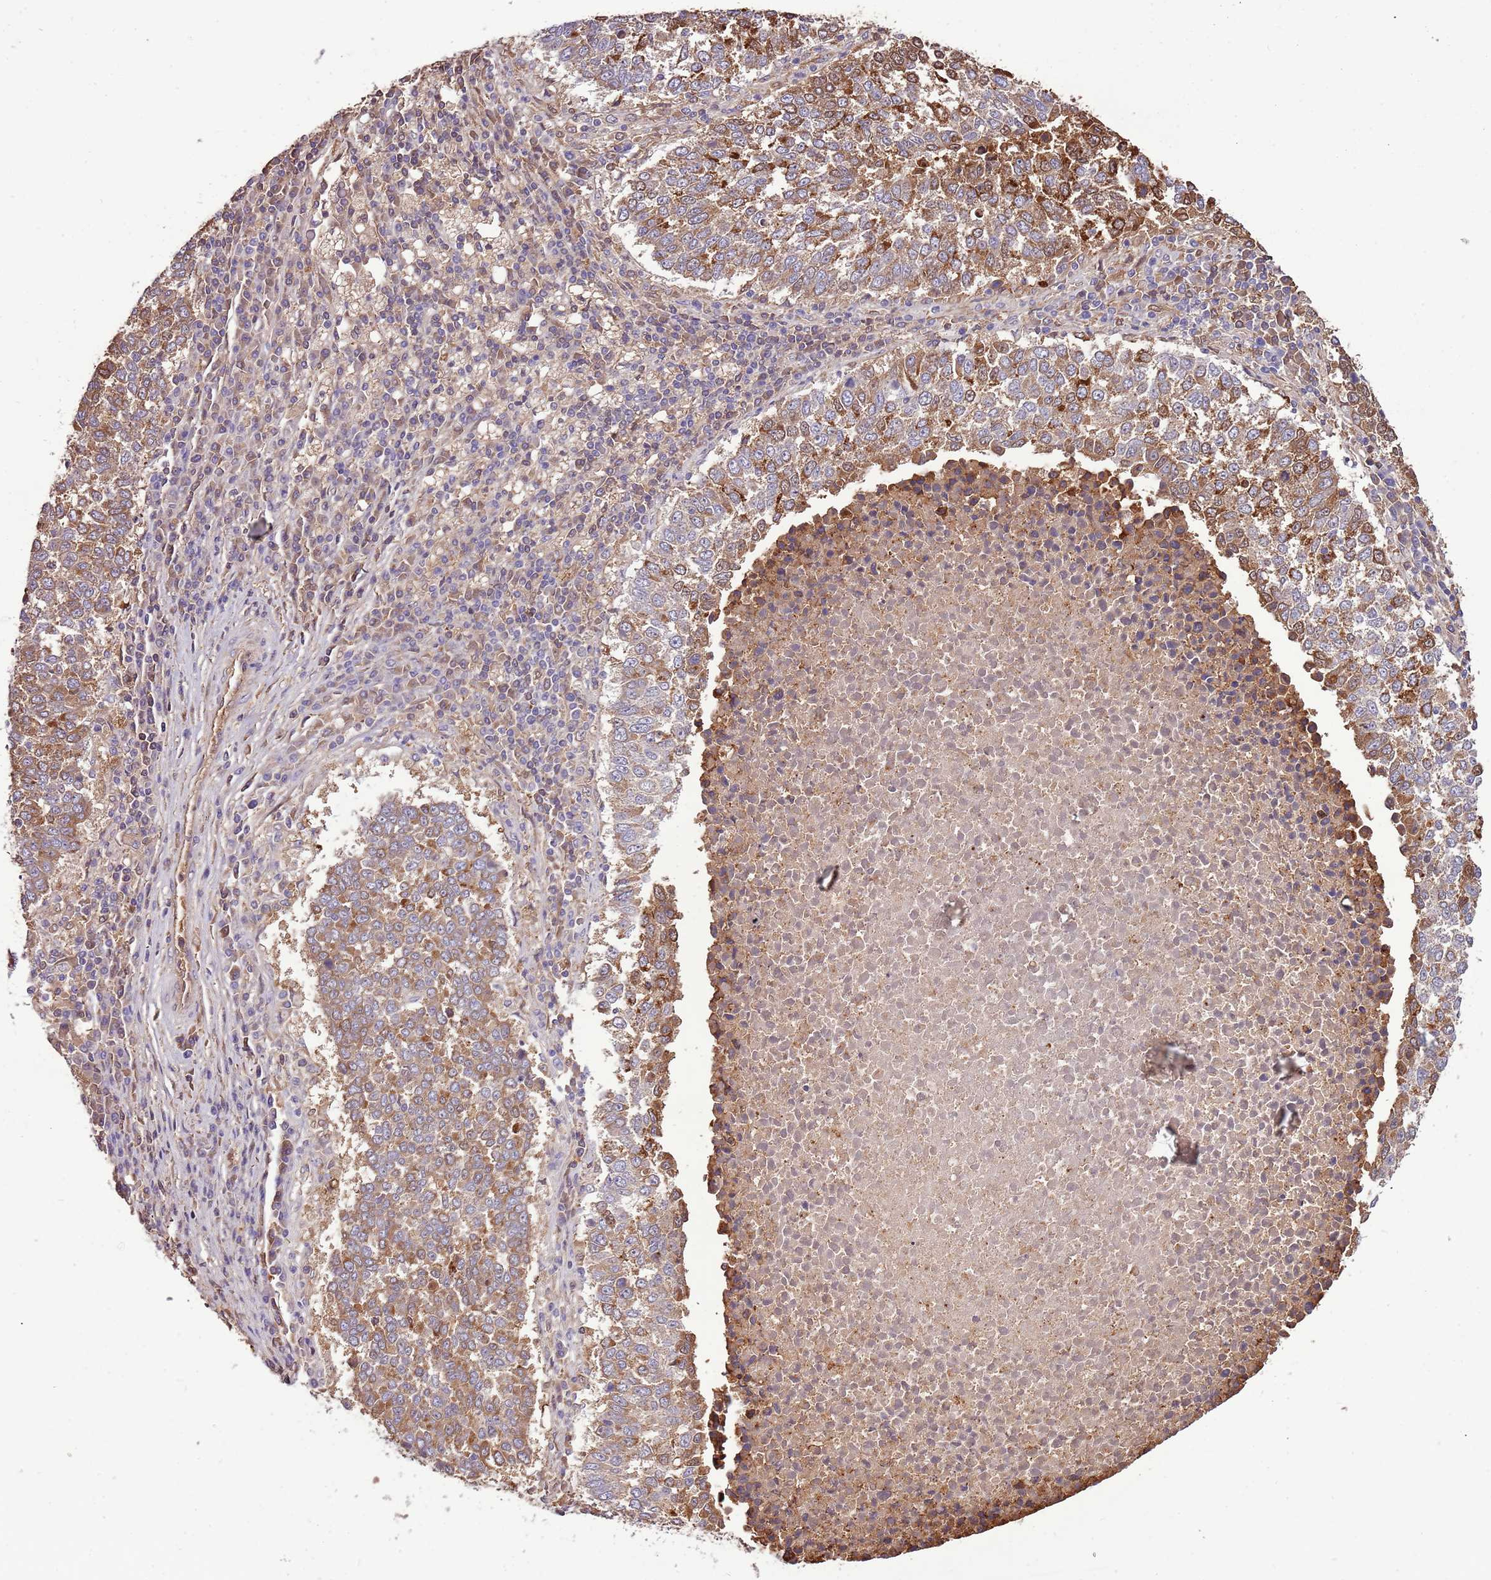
{"staining": {"intensity": "moderate", "quantity": ">75%", "location": "cytoplasmic/membranous"}, "tissue": "lung cancer", "cell_type": "Tumor cells", "image_type": "cancer", "snomed": [{"axis": "morphology", "description": "Squamous cell carcinoma, NOS"}, {"axis": "topography", "description": "Lung"}], "caption": "The immunohistochemical stain shows moderate cytoplasmic/membranous expression in tumor cells of squamous cell carcinoma (lung) tissue.", "gene": "DENR", "patient": {"sex": "male", "age": 73}}